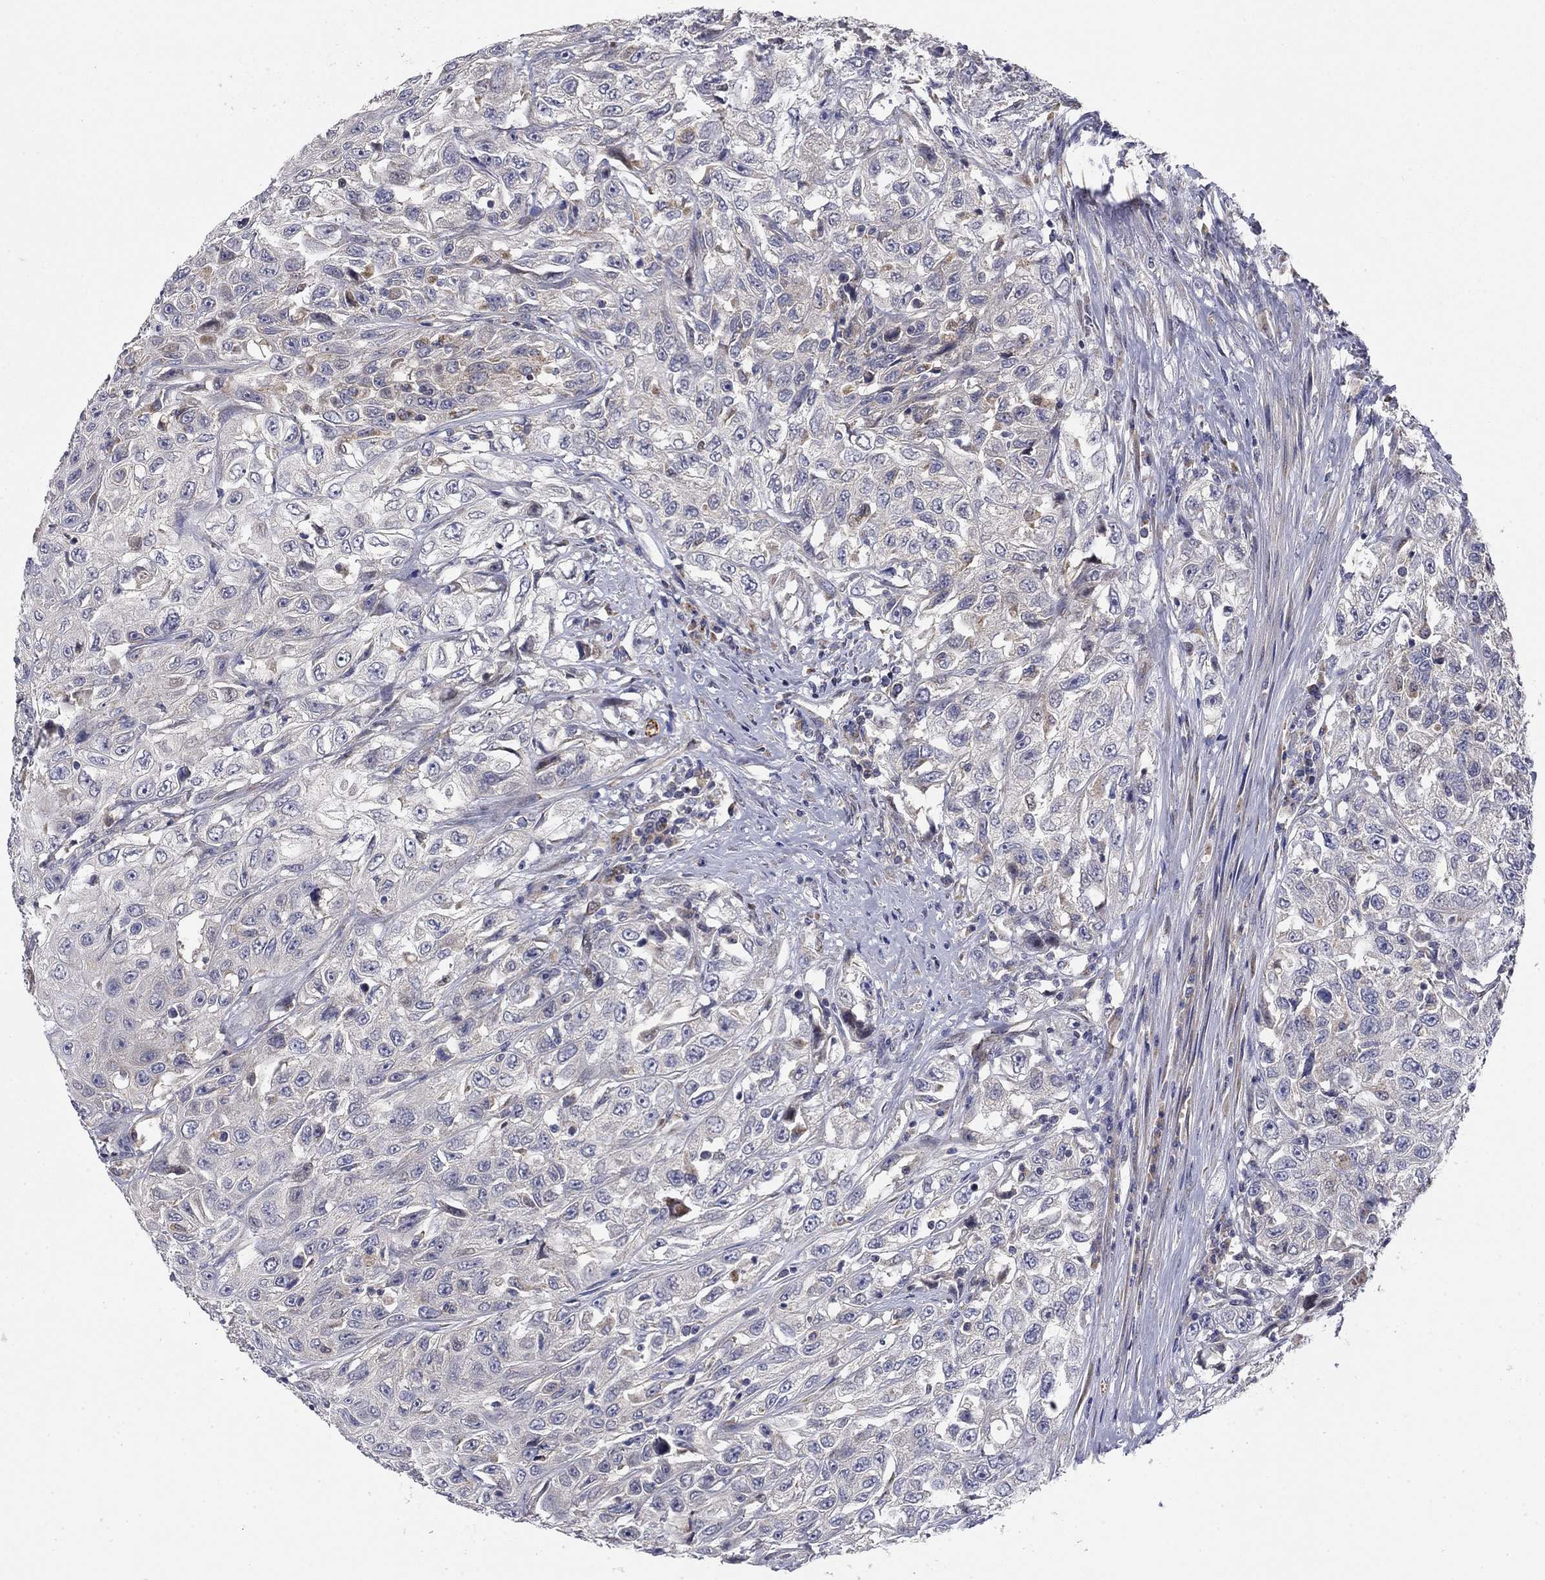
{"staining": {"intensity": "negative", "quantity": "none", "location": "none"}, "tissue": "urothelial cancer", "cell_type": "Tumor cells", "image_type": "cancer", "snomed": [{"axis": "morphology", "description": "Urothelial carcinoma, High grade"}, {"axis": "topography", "description": "Urinary bladder"}], "caption": "There is no significant staining in tumor cells of urothelial cancer.", "gene": "MMAA", "patient": {"sex": "female", "age": 56}}